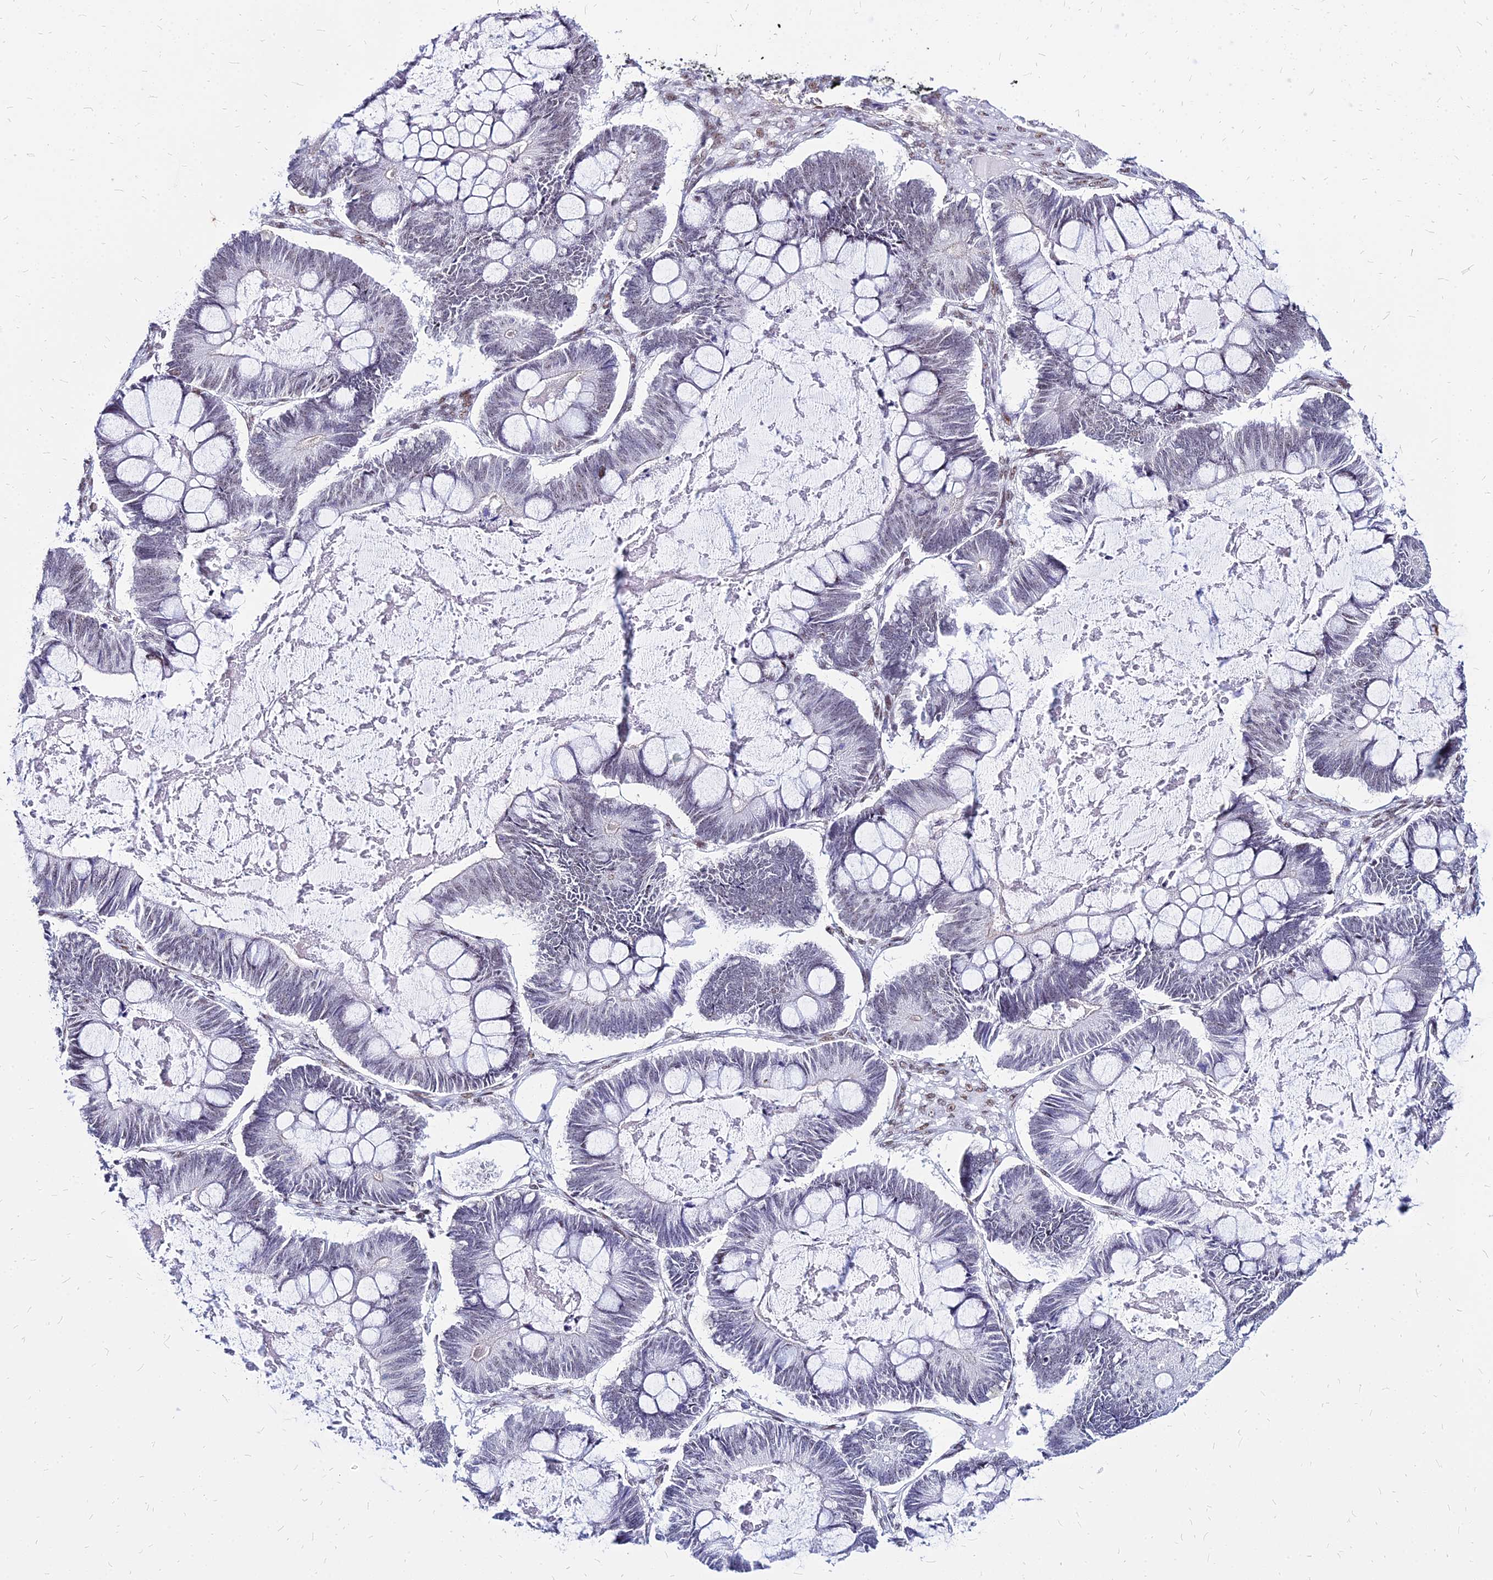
{"staining": {"intensity": "negative", "quantity": "none", "location": "none"}, "tissue": "ovarian cancer", "cell_type": "Tumor cells", "image_type": "cancer", "snomed": [{"axis": "morphology", "description": "Cystadenocarcinoma, mucinous, NOS"}, {"axis": "topography", "description": "Ovary"}], "caption": "Immunohistochemistry micrograph of neoplastic tissue: ovarian cancer stained with DAB (3,3'-diaminobenzidine) shows no significant protein expression in tumor cells.", "gene": "FDX2", "patient": {"sex": "female", "age": 61}}